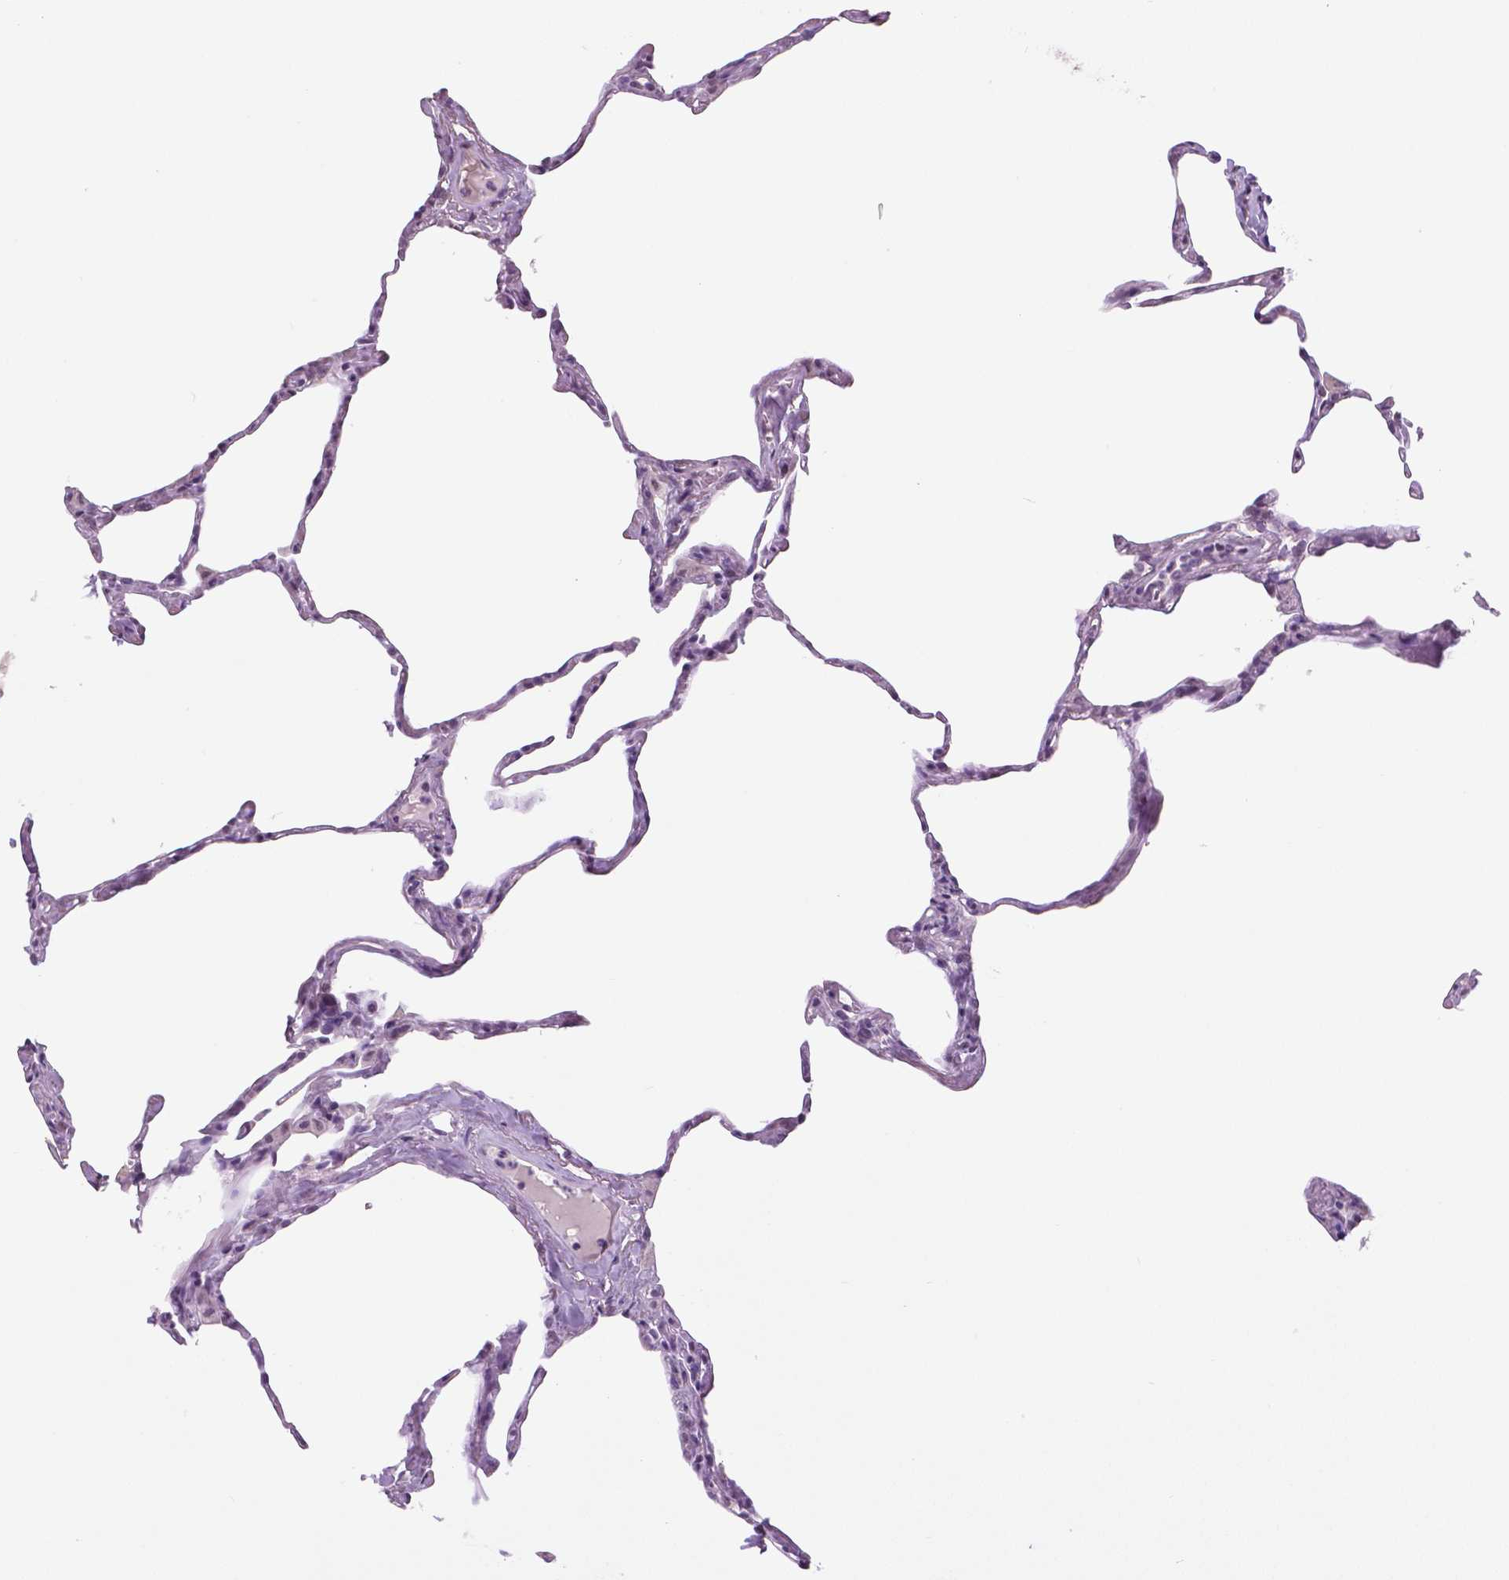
{"staining": {"intensity": "negative", "quantity": "none", "location": "none"}, "tissue": "lung", "cell_type": "Alveolar cells", "image_type": "normal", "snomed": [{"axis": "morphology", "description": "Normal tissue, NOS"}, {"axis": "topography", "description": "Lung"}], "caption": "A high-resolution photomicrograph shows immunohistochemistry (IHC) staining of unremarkable lung, which exhibits no significant expression in alveolar cells.", "gene": "IGF2BP1", "patient": {"sex": "male", "age": 65}}